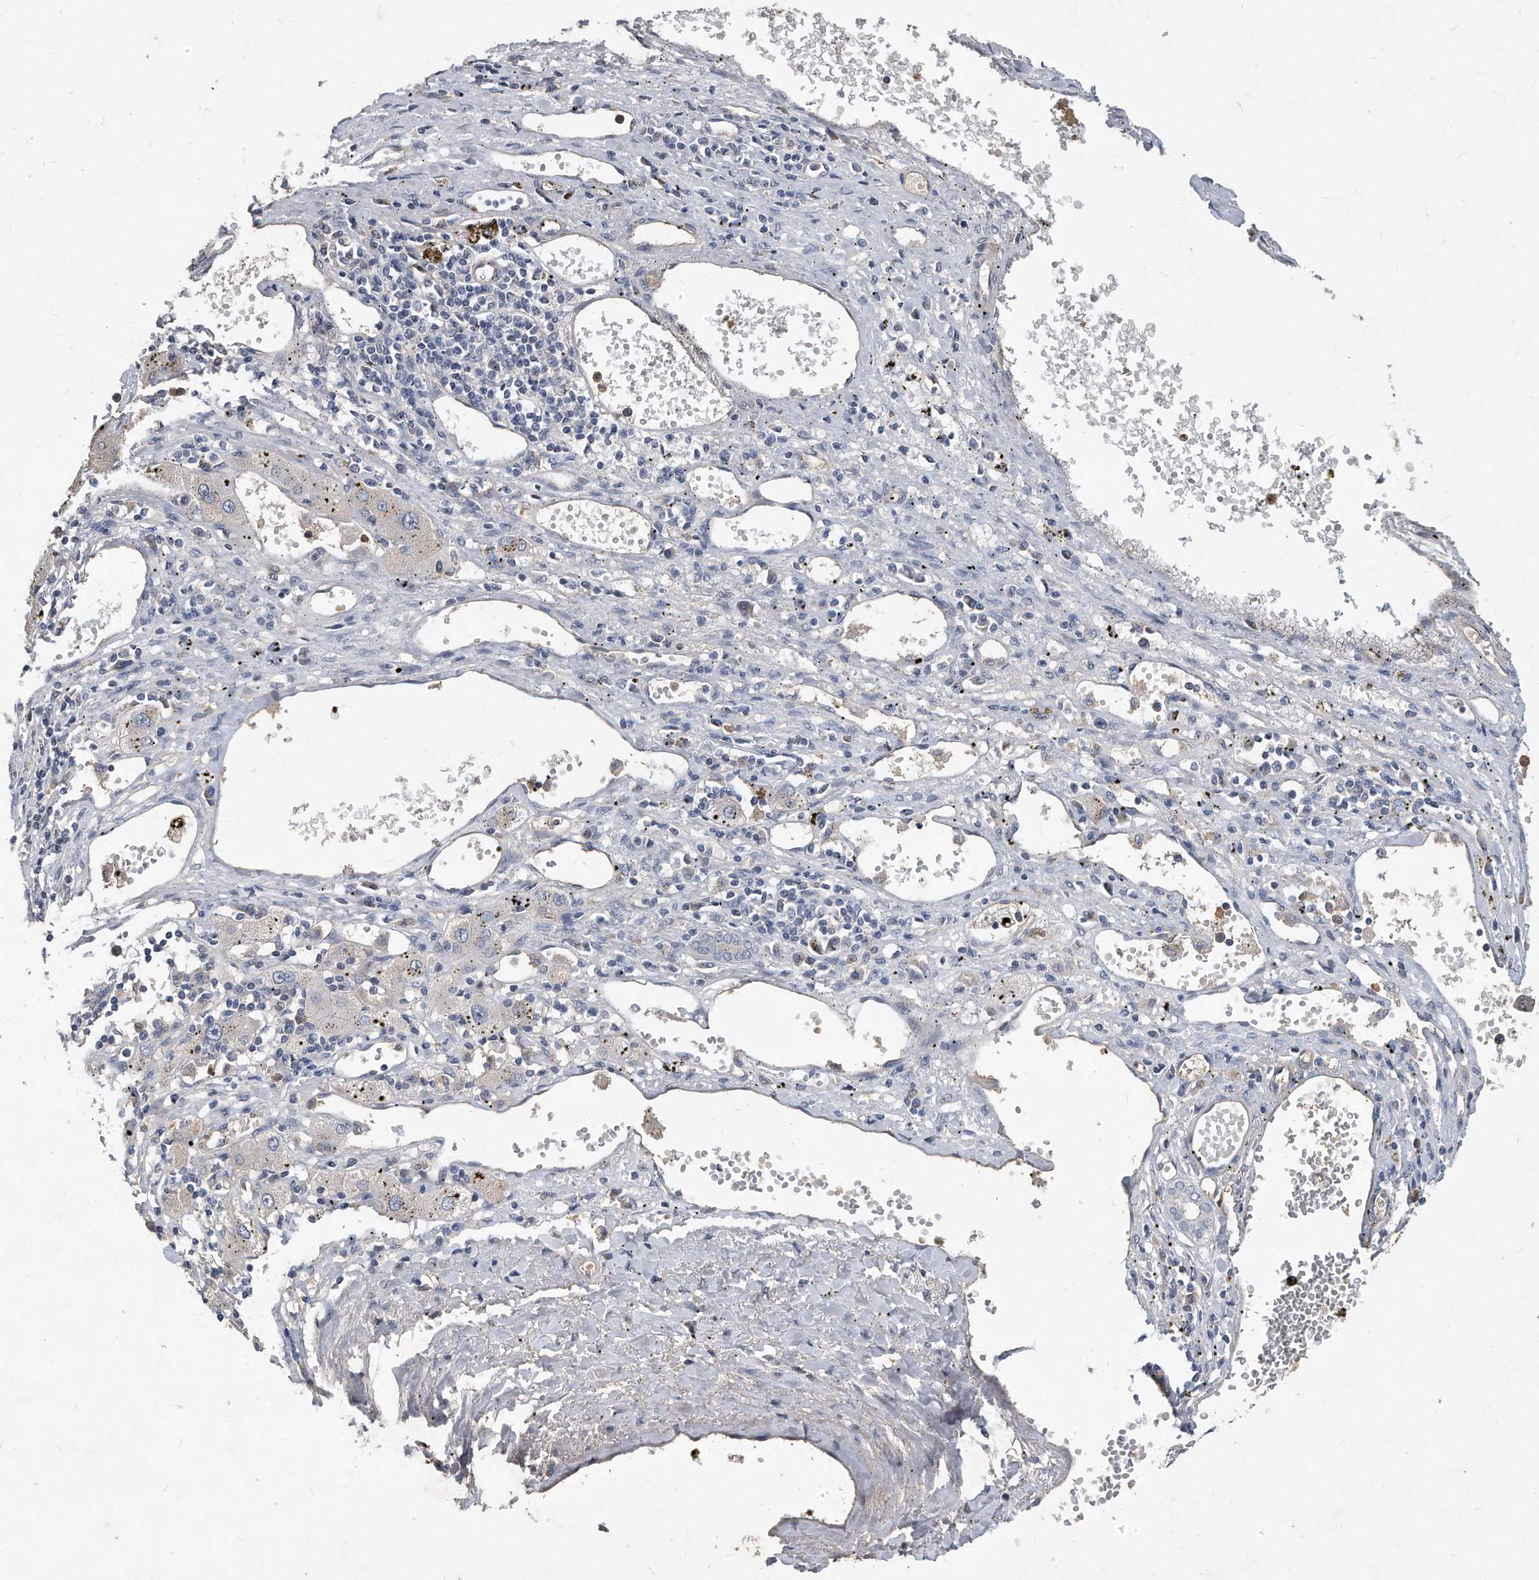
{"staining": {"intensity": "negative", "quantity": "none", "location": "none"}, "tissue": "liver cancer", "cell_type": "Tumor cells", "image_type": "cancer", "snomed": [{"axis": "morphology", "description": "Carcinoma, Hepatocellular, NOS"}, {"axis": "topography", "description": "Liver"}], "caption": "Tumor cells show no significant protein expression in liver cancer.", "gene": "HOMER3", "patient": {"sex": "male", "age": 72}}